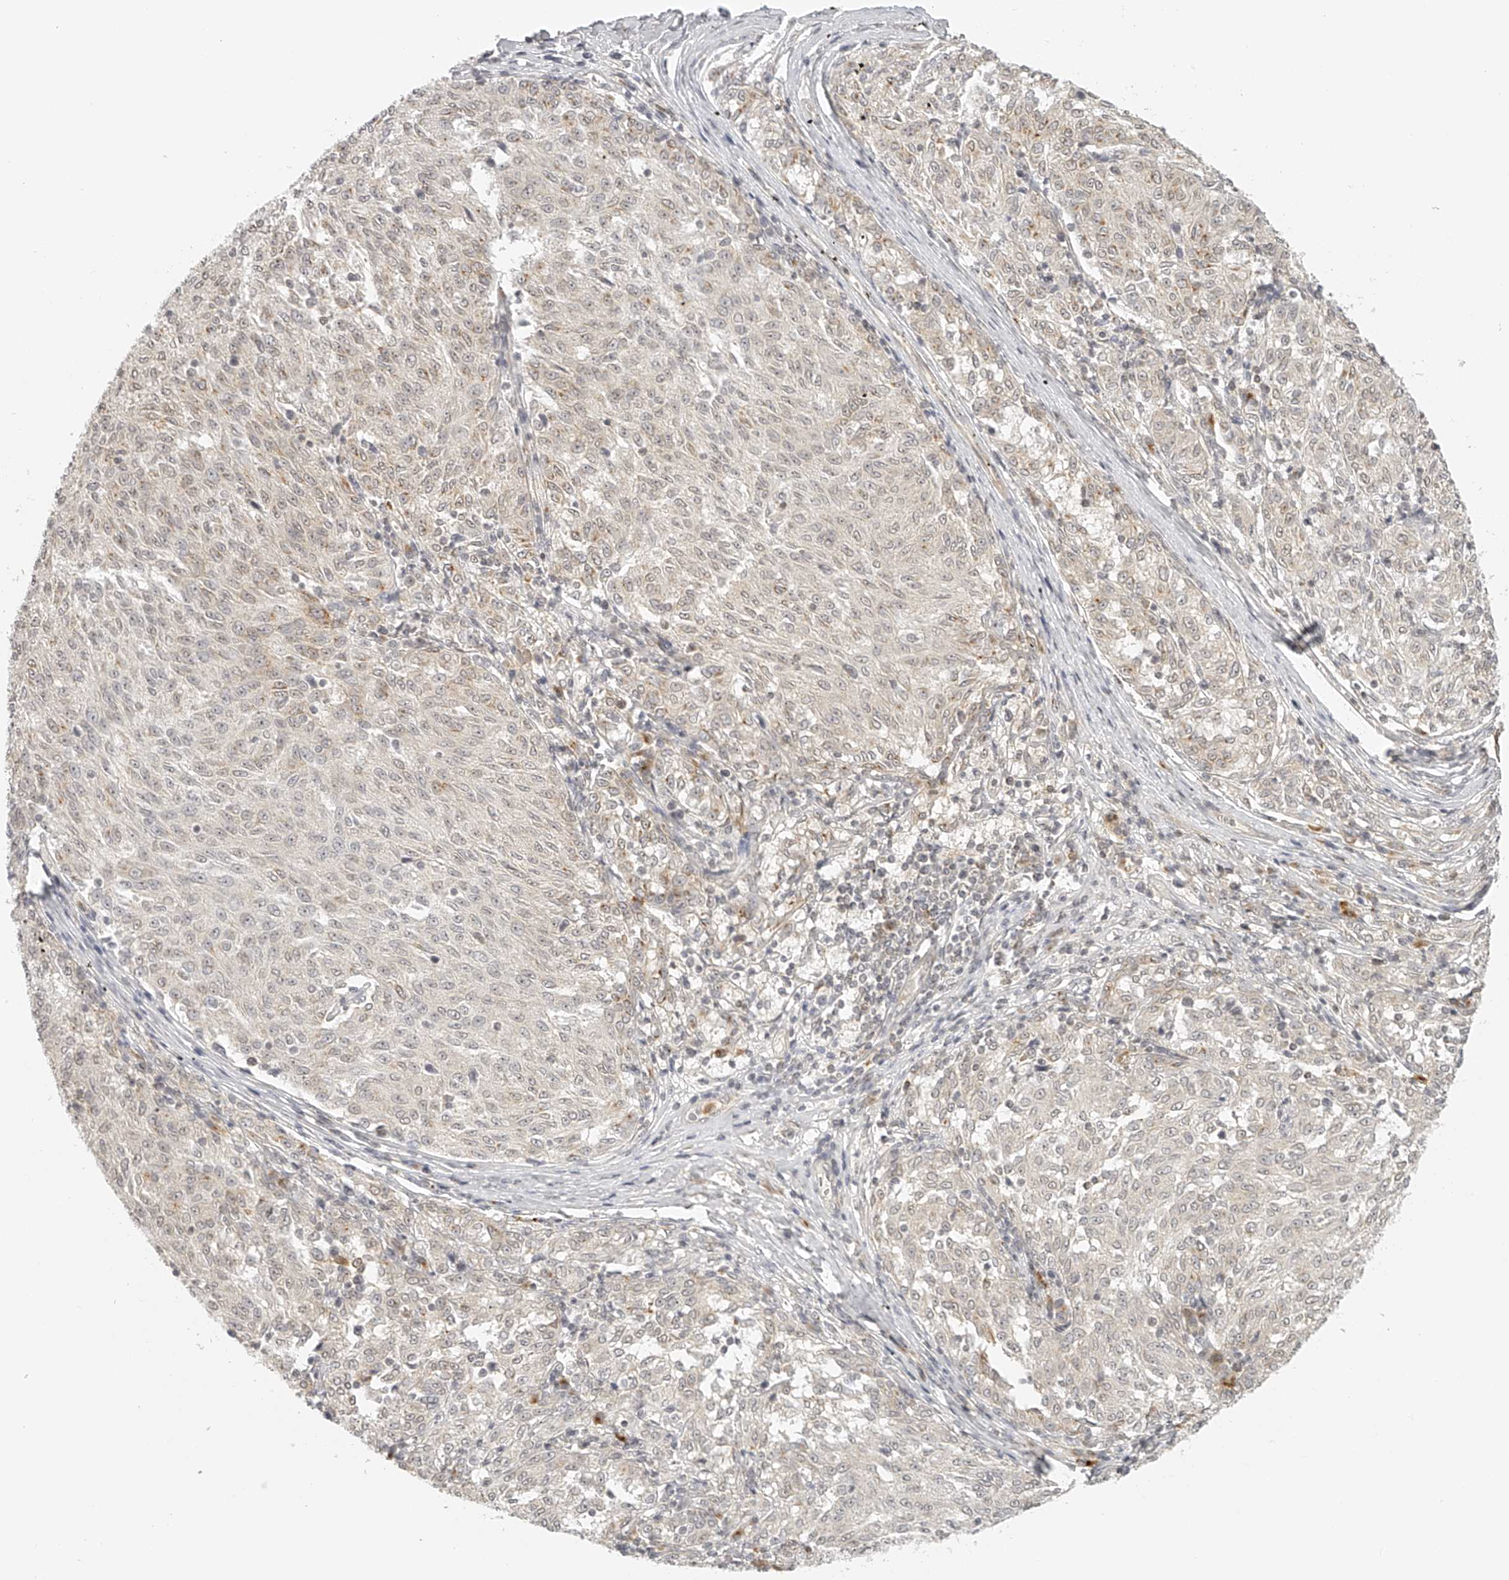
{"staining": {"intensity": "negative", "quantity": "none", "location": "none"}, "tissue": "melanoma", "cell_type": "Tumor cells", "image_type": "cancer", "snomed": [{"axis": "morphology", "description": "Malignant melanoma, NOS"}, {"axis": "topography", "description": "Skin"}], "caption": "Histopathology image shows no significant protein expression in tumor cells of malignant melanoma.", "gene": "BCL2L11", "patient": {"sex": "female", "age": 72}}